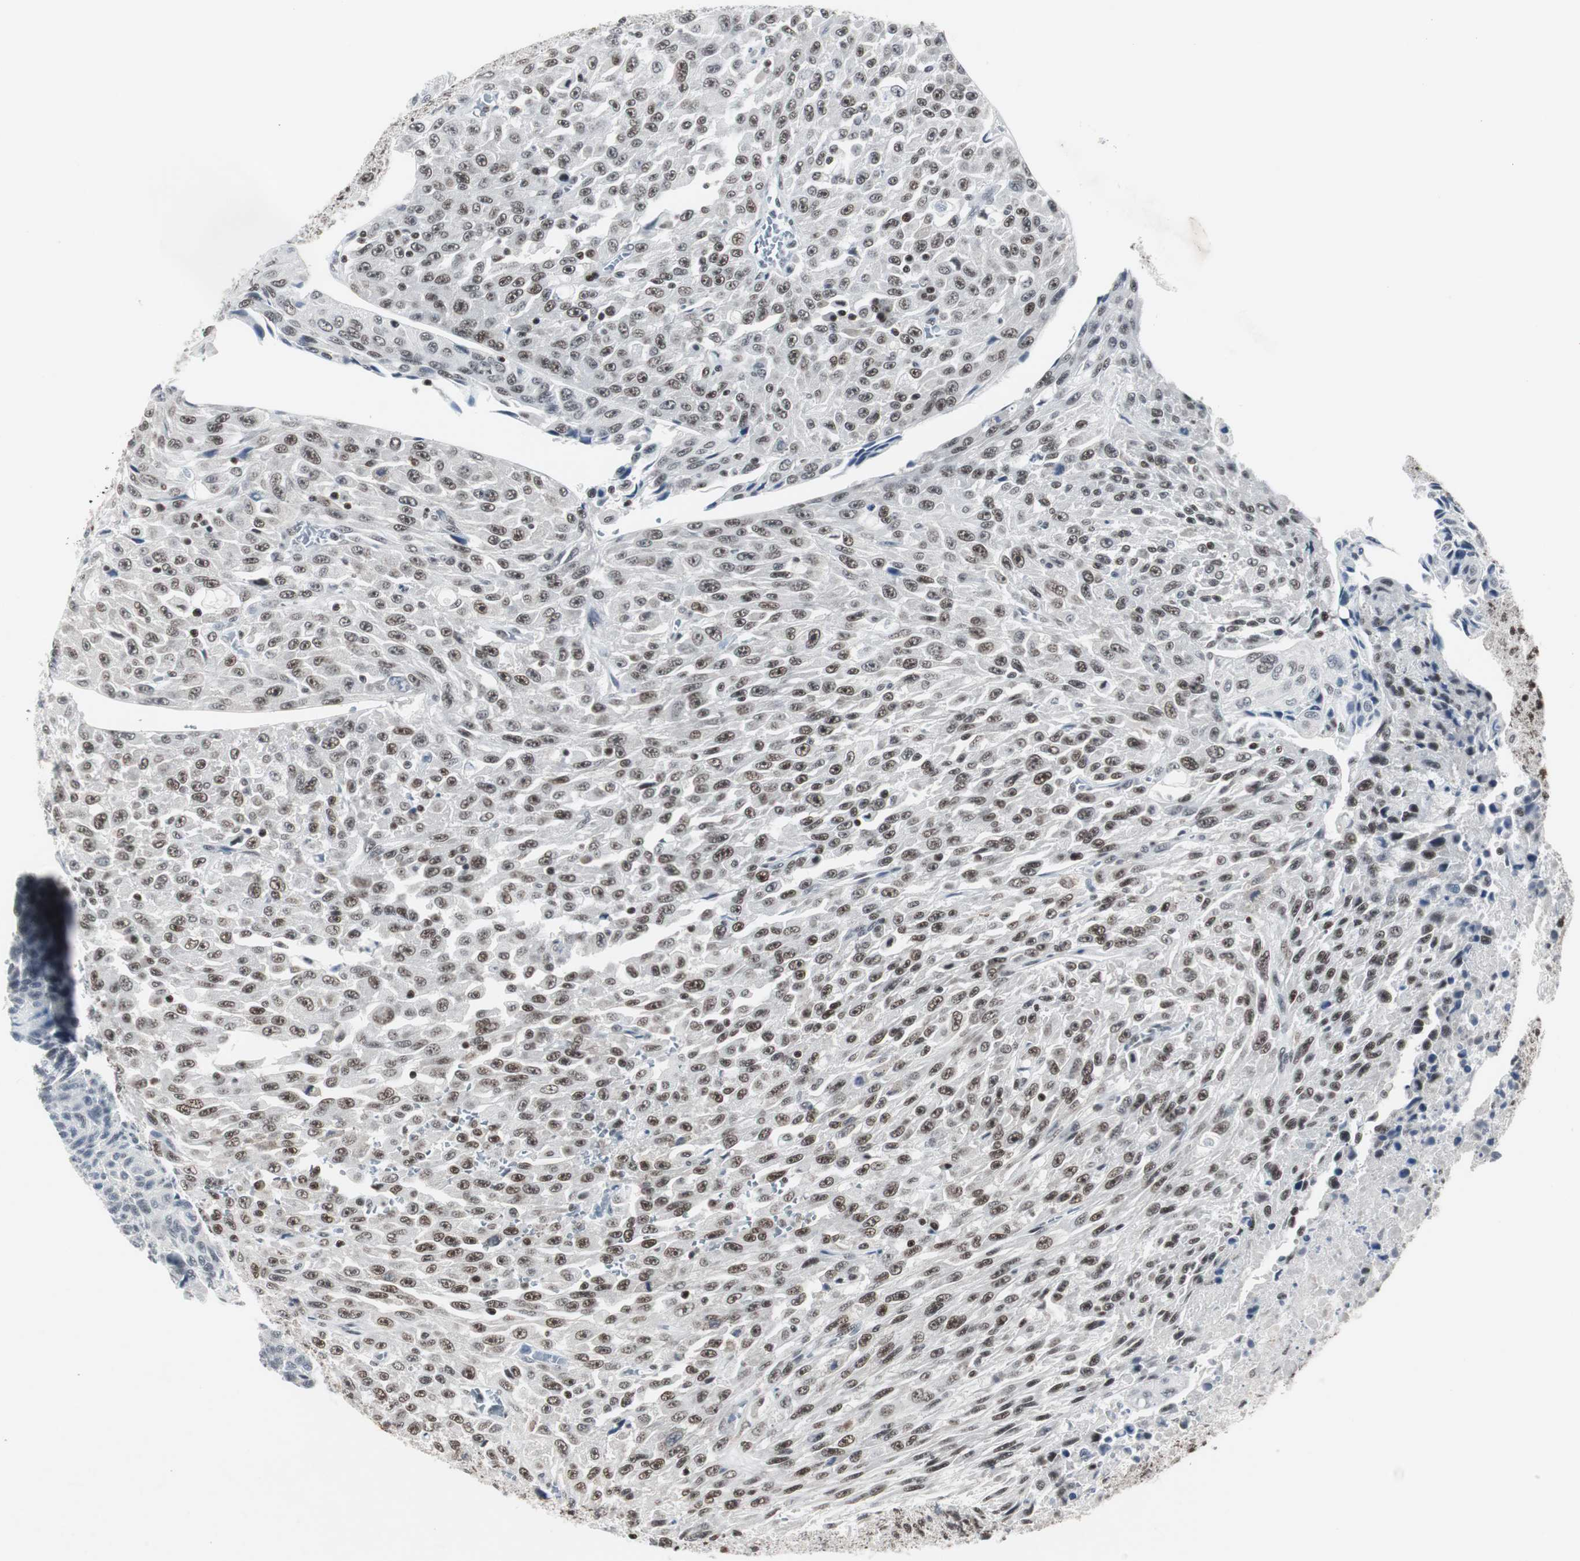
{"staining": {"intensity": "strong", "quantity": ">75%", "location": "nuclear"}, "tissue": "urothelial cancer", "cell_type": "Tumor cells", "image_type": "cancer", "snomed": [{"axis": "morphology", "description": "Urothelial carcinoma, High grade"}, {"axis": "topography", "description": "Urinary bladder"}], "caption": "This photomicrograph displays IHC staining of high-grade urothelial carcinoma, with high strong nuclear positivity in approximately >75% of tumor cells.", "gene": "RAD9A", "patient": {"sex": "male", "age": 66}}